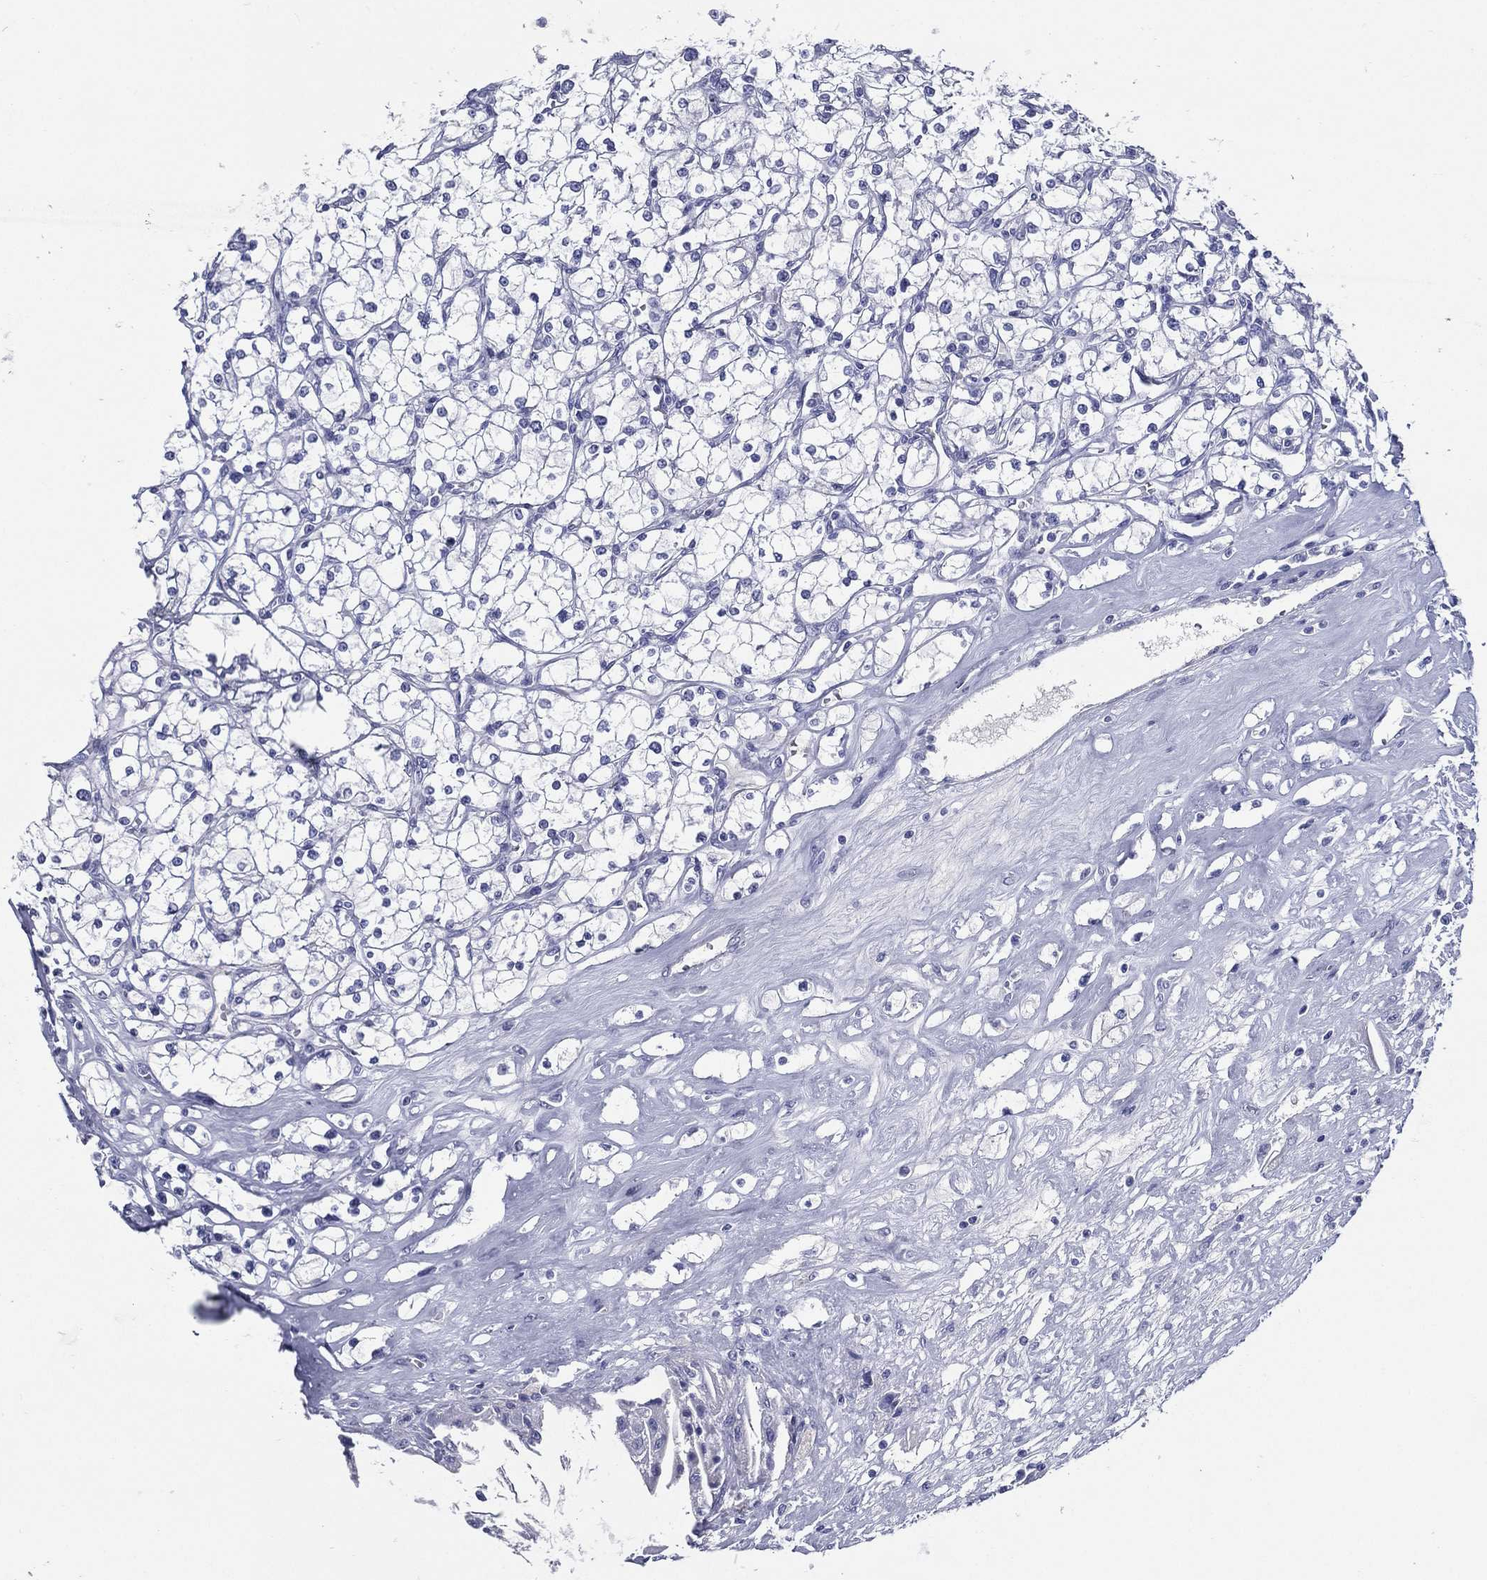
{"staining": {"intensity": "negative", "quantity": "none", "location": "none"}, "tissue": "renal cancer", "cell_type": "Tumor cells", "image_type": "cancer", "snomed": [{"axis": "morphology", "description": "Adenocarcinoma, NOS"}, {"axis": "topography", "description": "Kidney"}], "caption": "High power microscopy image of an immunohistochemistry (IHC) photomicrograph of renal adenocarcinoma, revealing no significant staining in tumor cells. Nuclei are stained in blue.", "gene": "TFAP2A", "patient": {"sex": "male", "age": 67}}